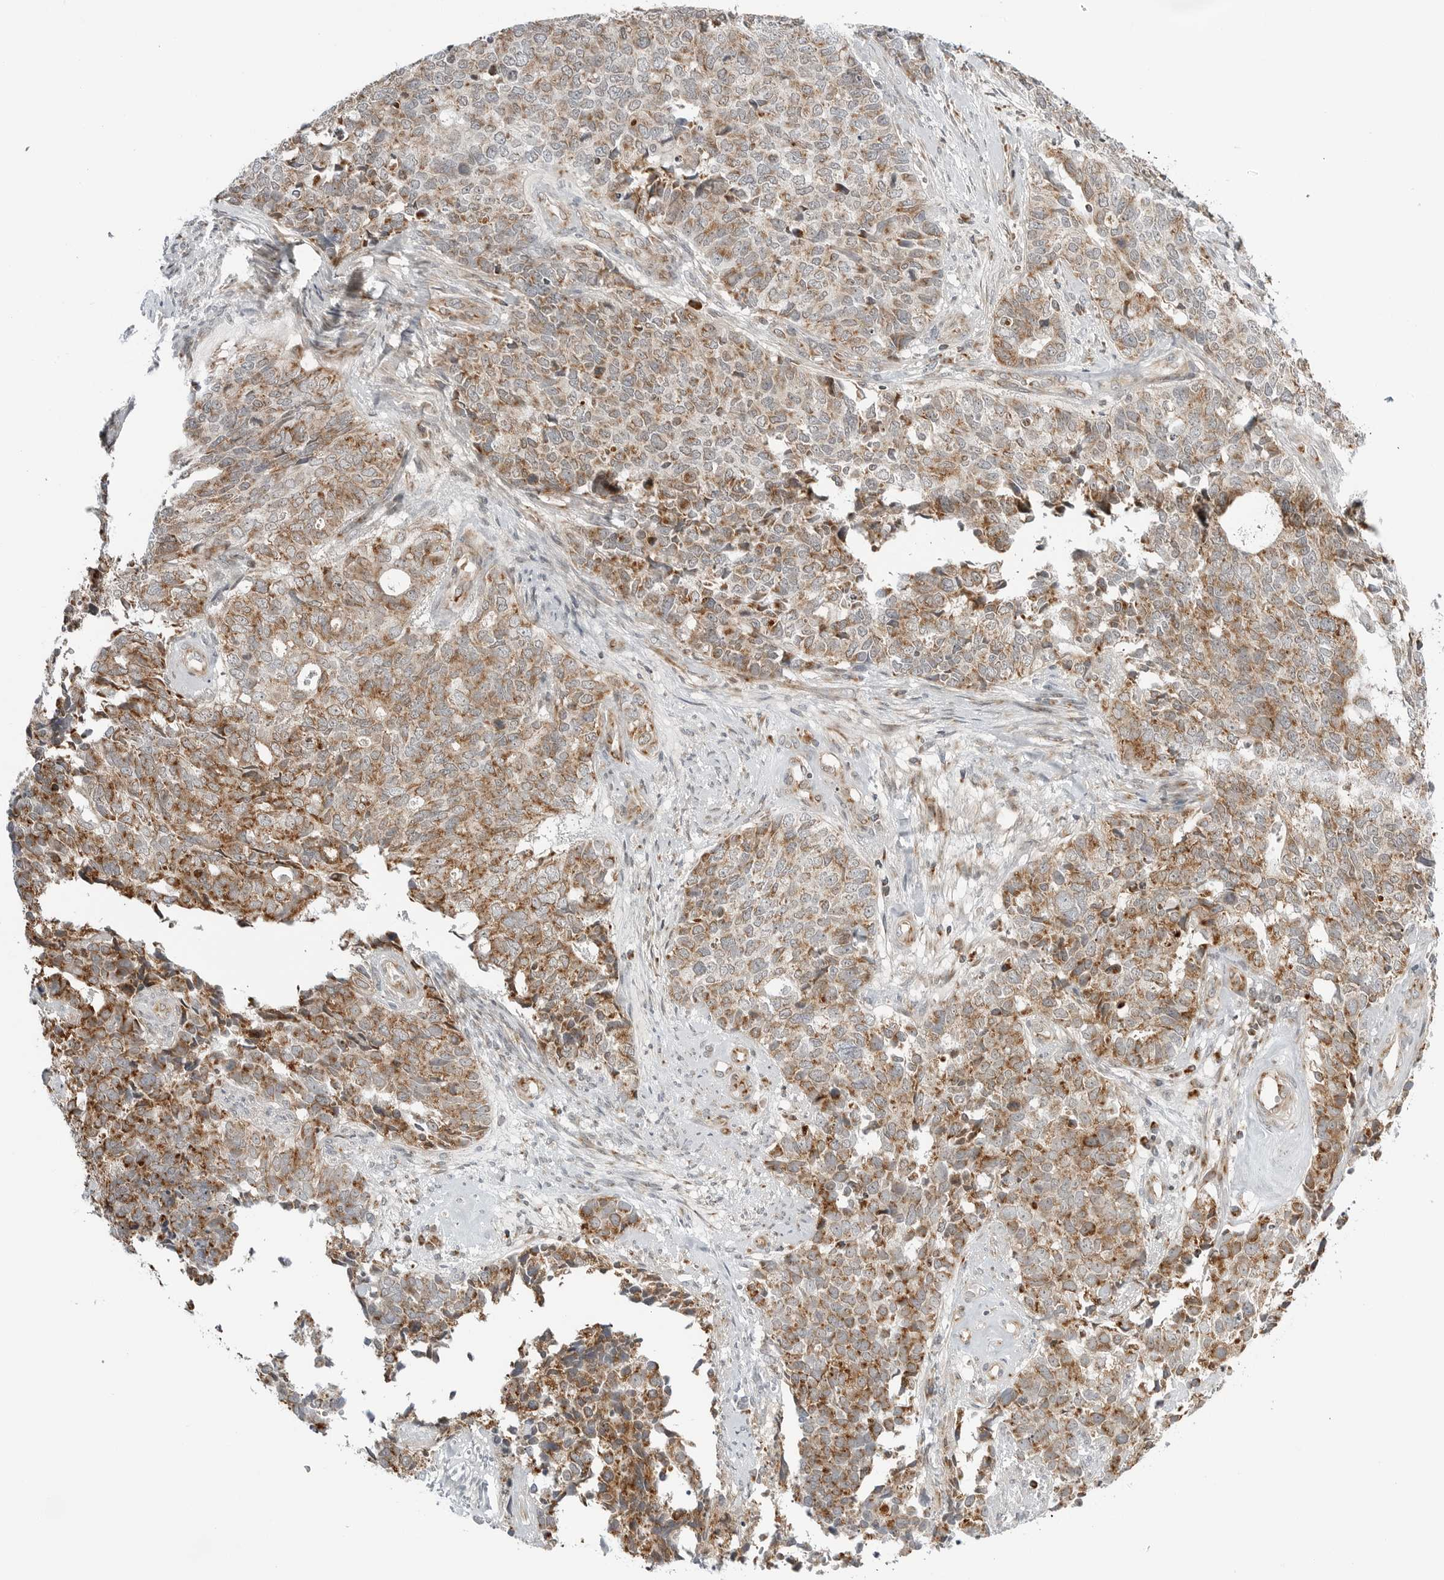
{"staining": {"intensity": "moderate", "quantity": ">75%", "location": "cytoplasmic/membranous"}, "tissue": "cervical cancer", "cell_type": "Tumor cells", "image_type": "cancer", "snomed": [{"axis": "morphology", "description": "Squamous cell carcinoma, NOS"}, {"axis": "topography", "description": "Cervix"}], "caption": "The micrograph displays a brown stain indicating the presence of a protein in the cytoplasmic/membranous of tumor cells in squamous cell carcinoma (cervical).", "gene": "PEX2", "patient": {"sex": "female", "age": 63}}